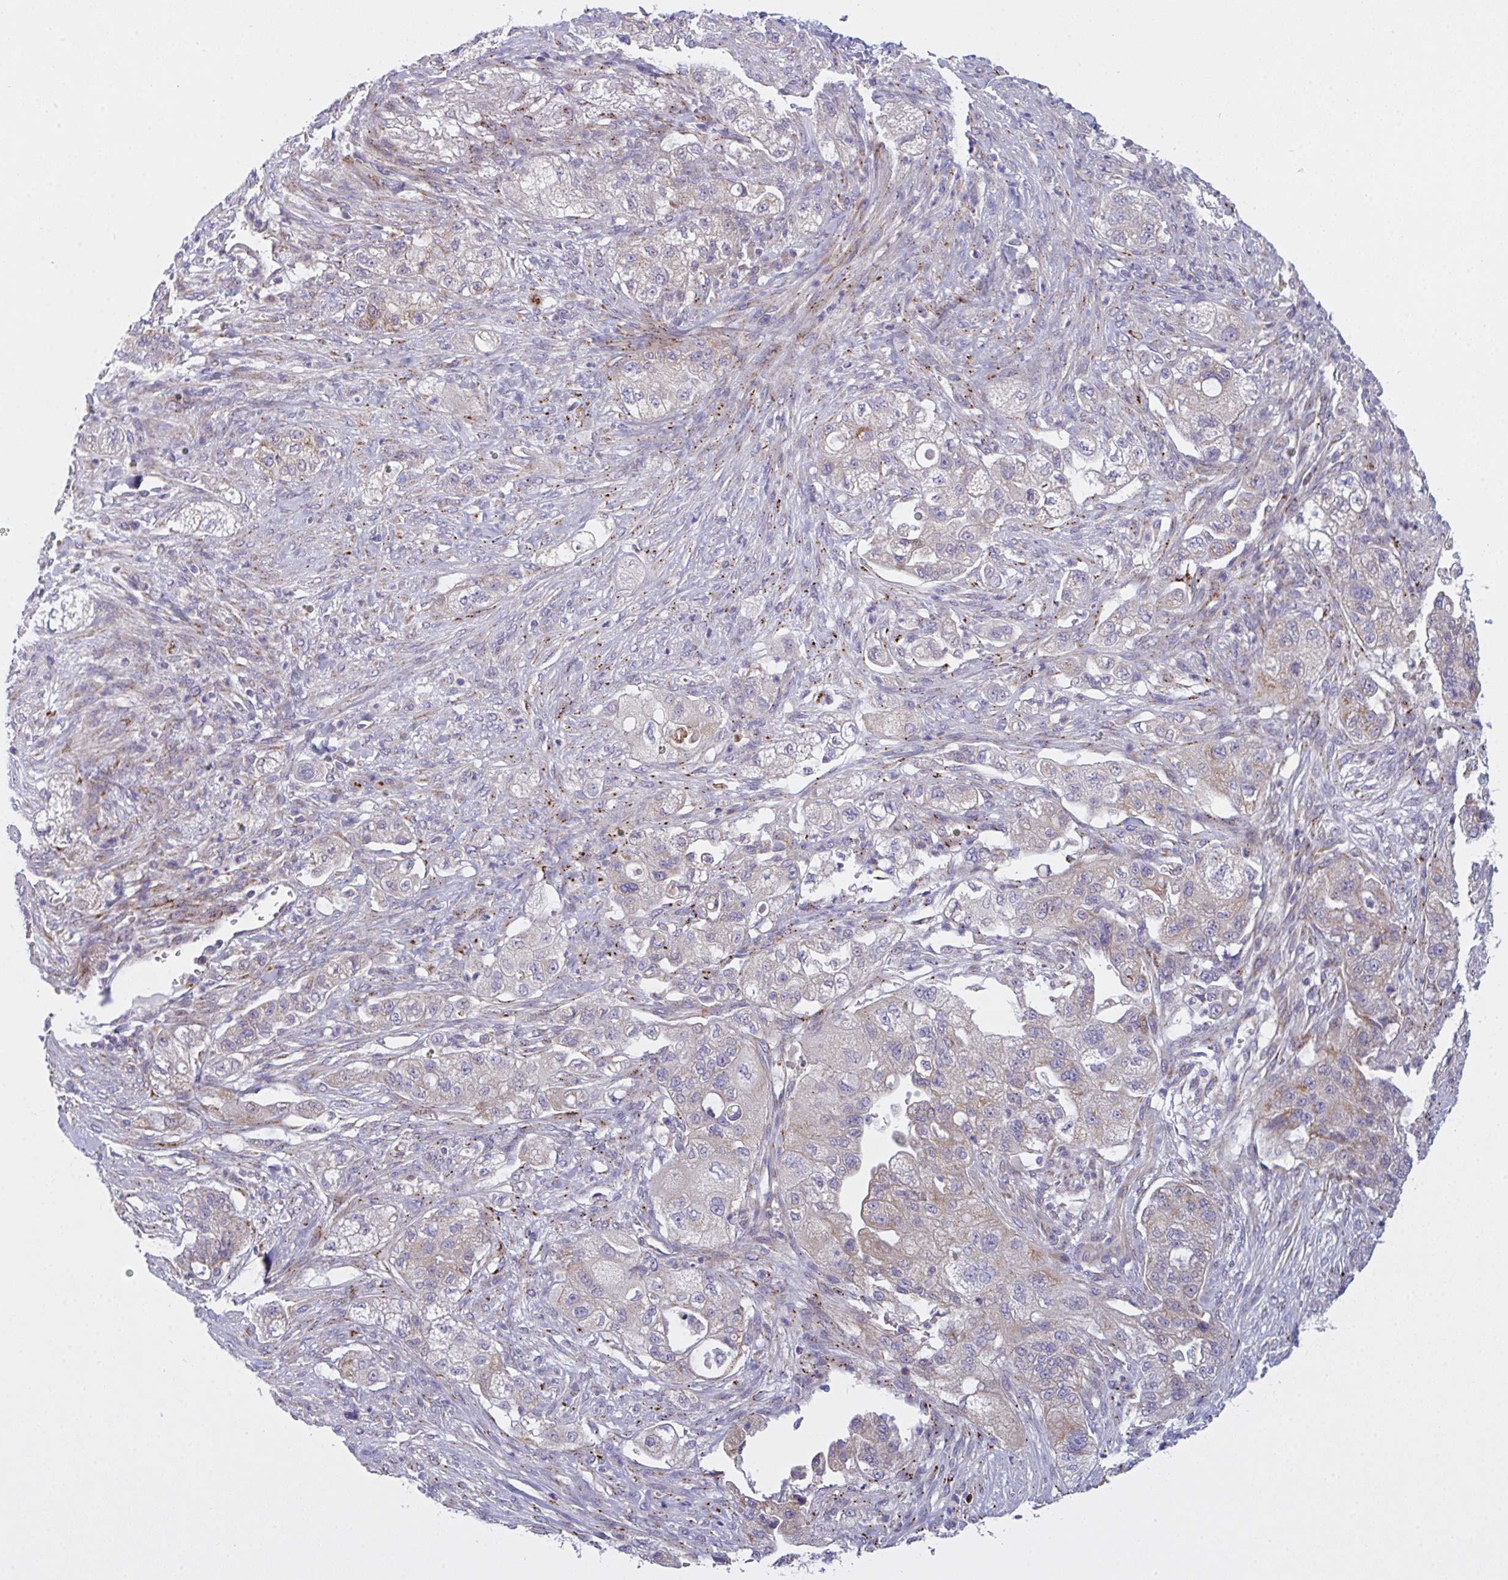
{"staining": {"intensity": "weak", "quantity": "25%-75%", "location": "cytoplasmic/membranous"}, "tissue": "pancreatic cancer", "cell_type": "Tumor cells", "image_type": "cancer", "snomed": [{"axis": "morphology", "description": "Adenocarcinoma, NOS"}, {"axis": "topography", "description": "Pancreas"}], "caption": "This photomicrograph displays immunohistochemistry staining of human pancreatic cancer, with low weak cytoplasmic/membranous positivity in approximately 25%-75% of tumor cells.", "gene": "MRPS2", "patient": {"sex": "female", "age": 78}}